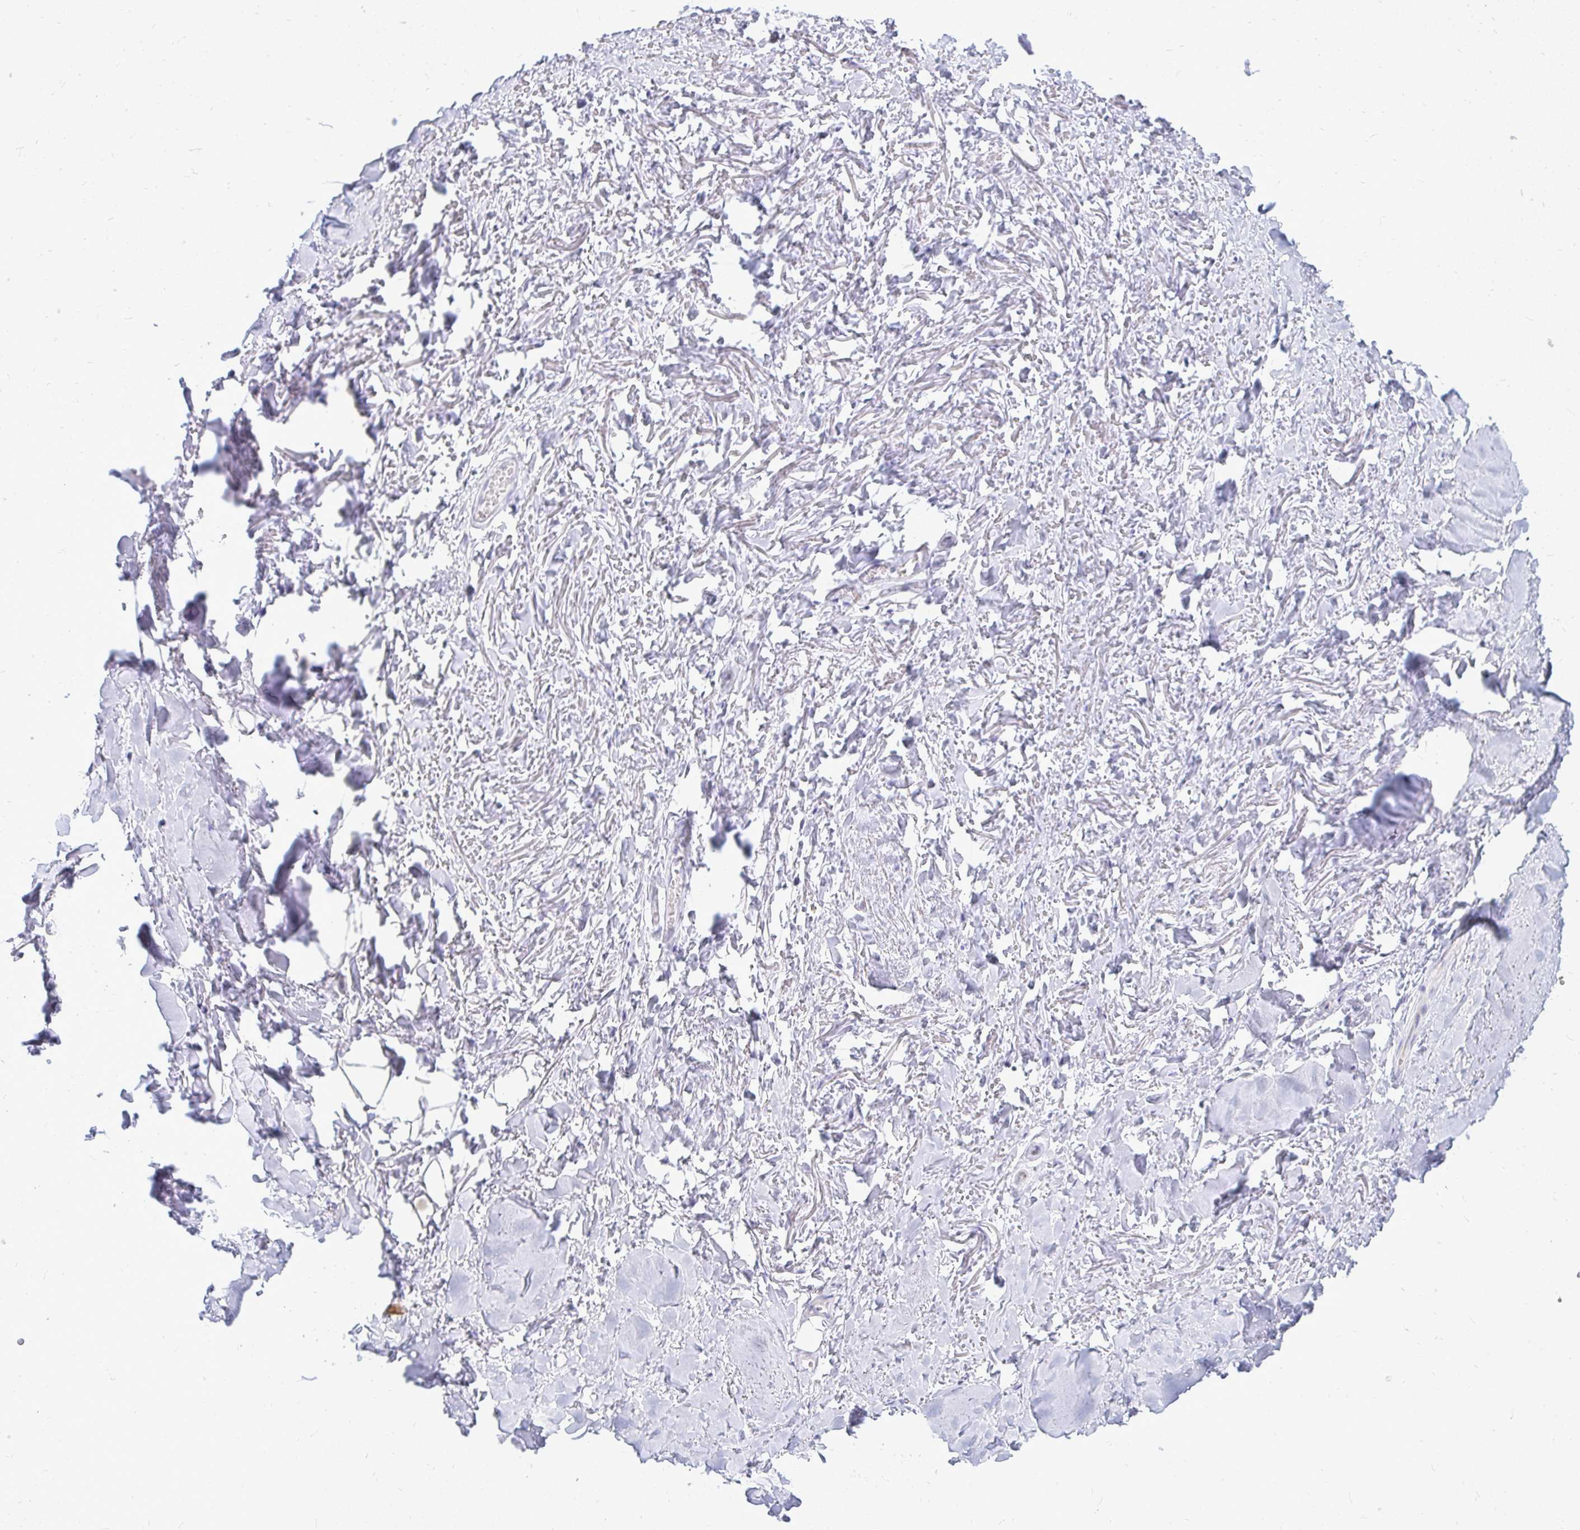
{"staining": {"intensity": "negative", "quantity": "none", "location": "none"}, "tissue": "adipose tissue", "cell_type": "Adipocytes", "image_type": "normal", "snomed": [{"axis": "morphology", "description": "Normal tissue, NOS"}, {"axis": "topography", "description": "Cartilage tissue"}, {"axis": "topography", "description": "Nasopharynx"}, {"axis": "topography", "description": "Thyroid gland"}], "caption": "An image of human adipose tissue is negative for staining in adipocytes. (DAB immunohistochemistry visualized using brightfield microscopy, high magnification).", "gene": "TSPEAR", "patient": {"sex": "male", "age": 63}}